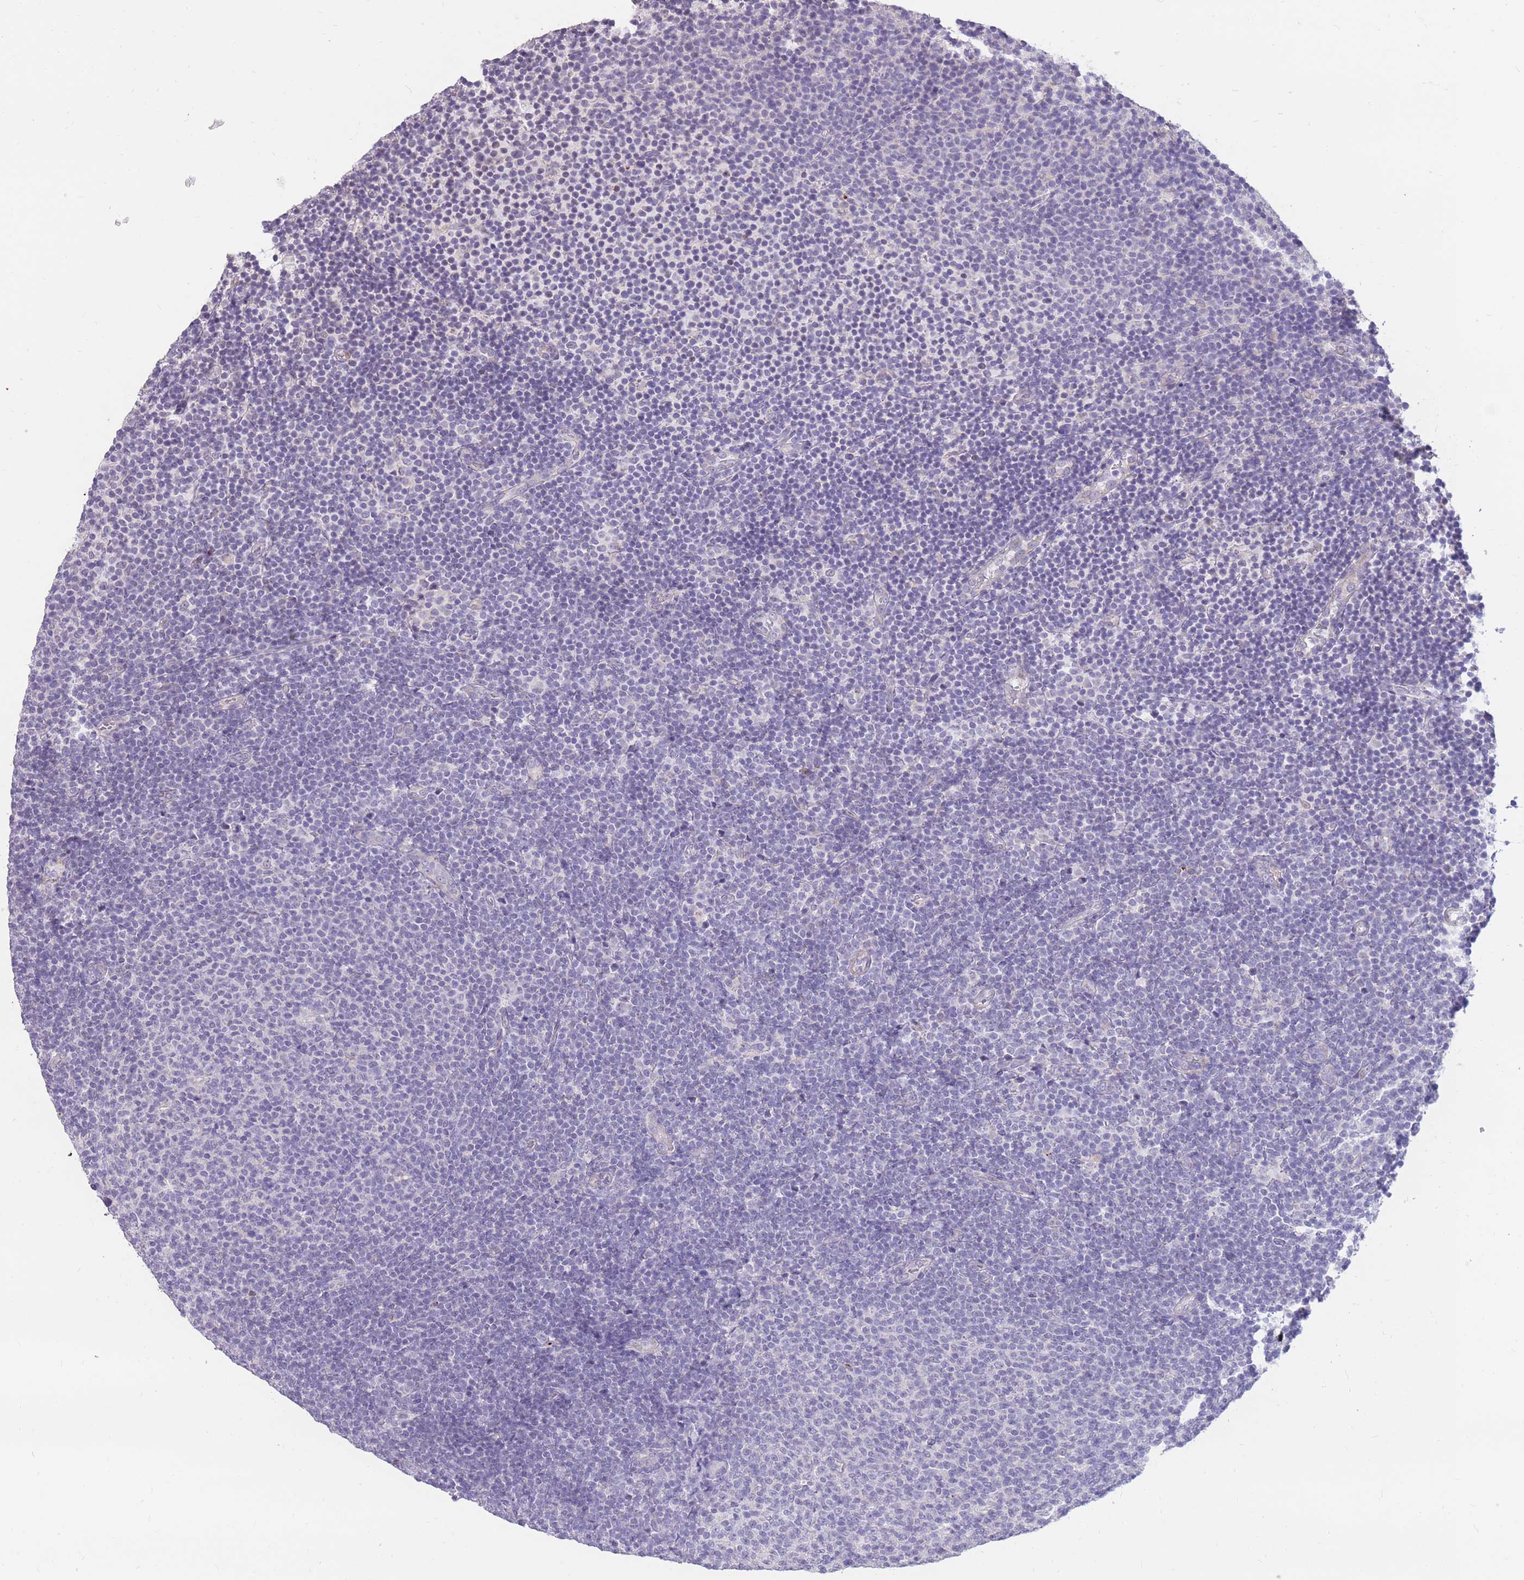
{"staining": {"intensity": "negative", "quantity": "none", "location": "none"}, "tissue": "lymphoma", "cell_type": "Tumor cells", "image_type": "cancer", "snomed": [{"axis": "morphology", "description": "Malignant lymphoma, non-Hodgkin's type, Low grade"}, {"axis": "topography", "description": "Lymph node"}], "caption": "A photomicrograph of lymphoma stained for a protein demonstrates no brown staining in tumor cells. The staining was performed using DAB (3,3'-diaminobenzidine) to visualize the protein expression in brown, while the nuclei were stained in blue with hematoxylin (Magnification: 20x).", "gene": "RNF170", "patient": {"sex": "male", "age": 66}}